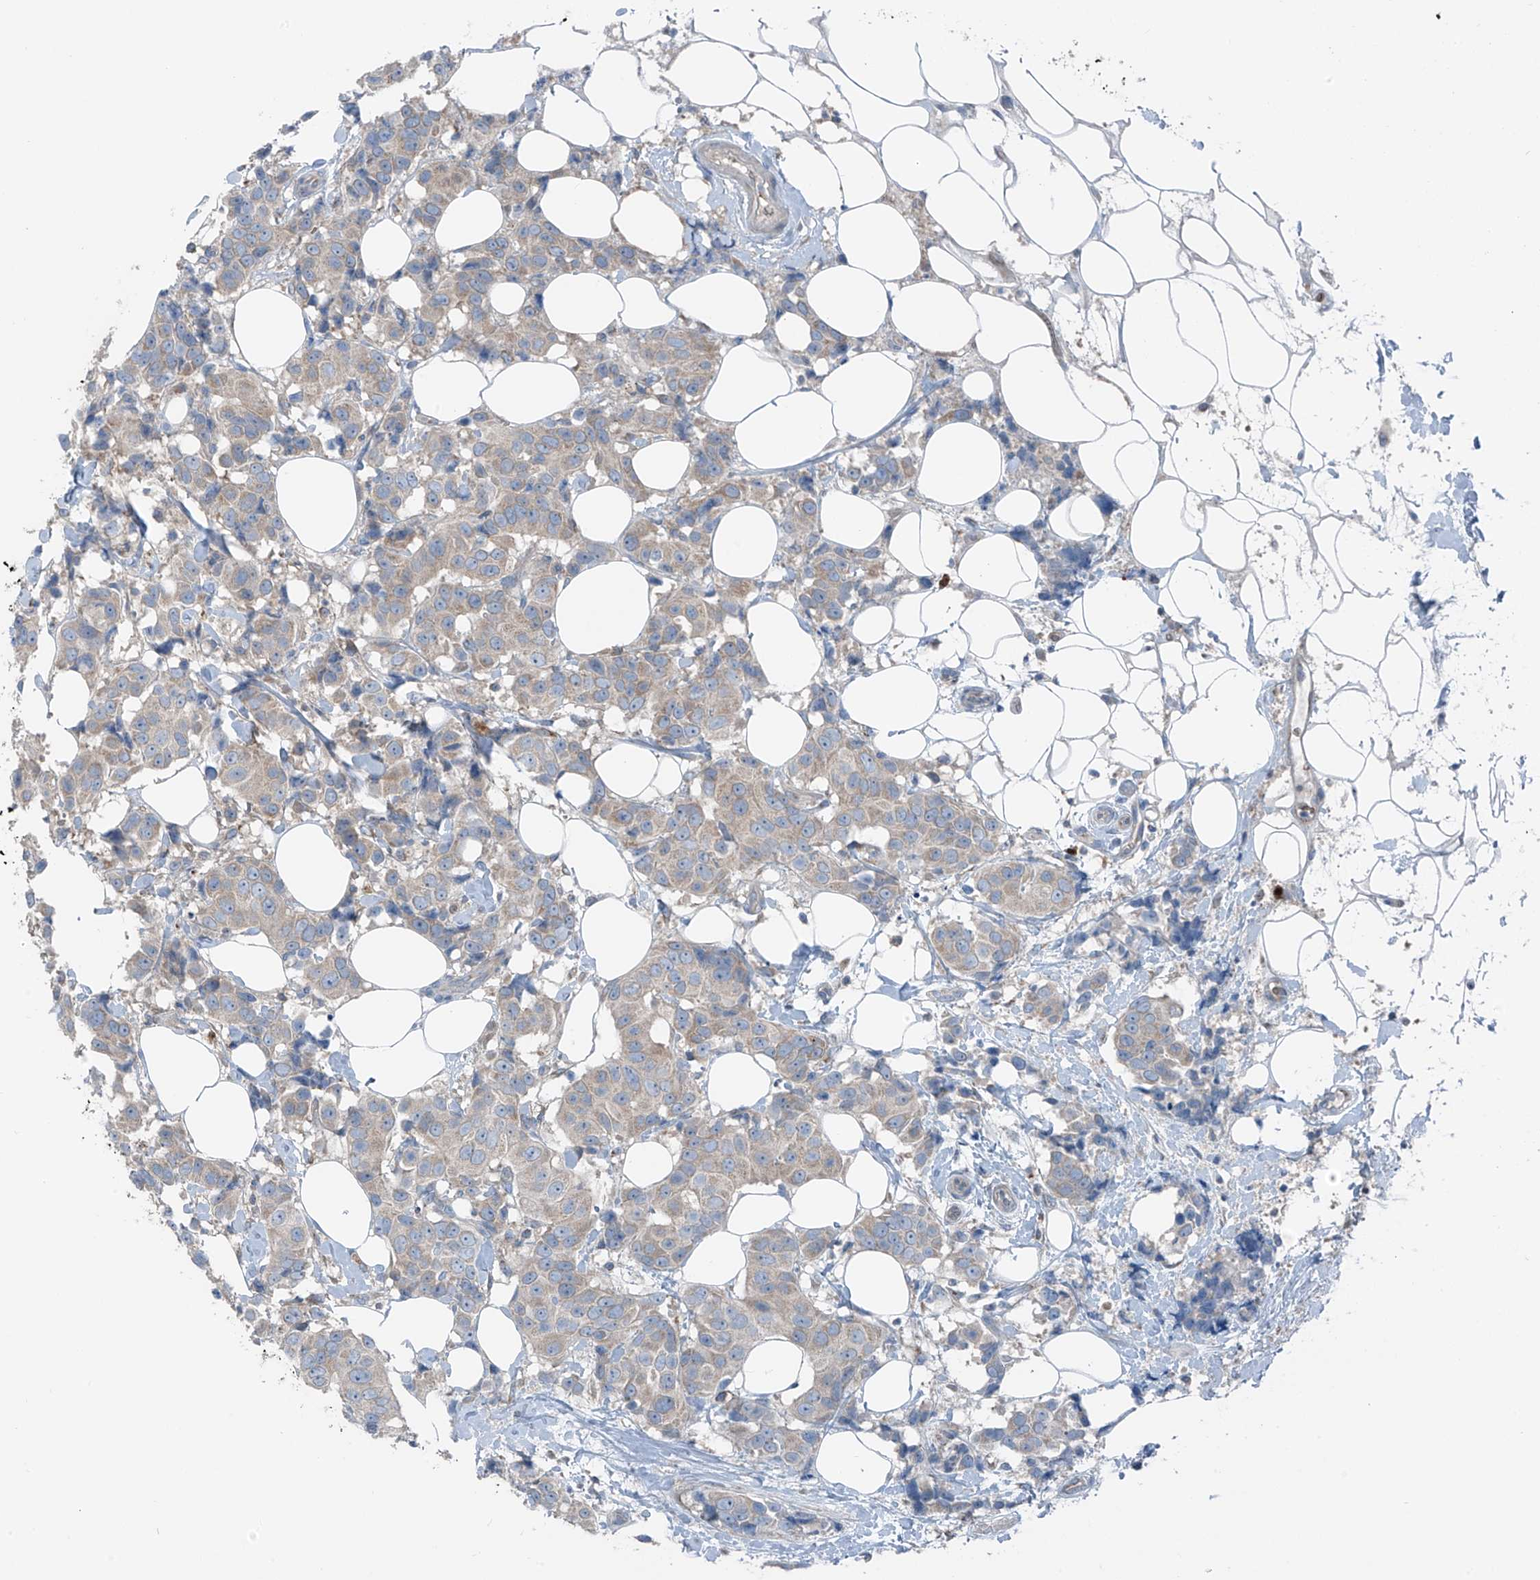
{"staining": {"intensity": "negative", "quantity": "none", "location": "none"}, "tissue": "breast cancer", "cell_type": "Tumor cells", "image_type": "cancer", "snomed": [{"axis": "morphology", "description": "Normal tissue, NOS"}, {"axis": "morphology", "description": "Duct carcinoma"}, {"axis": "topography", "description": "Breast"}], "caption": "This is an IHC histopathology image of breast infiltrating ductal carcinoma. There is no staining in tumor cells.", "gene": "SLC12A6", "patient": {"sex": "female", "age": 39}}